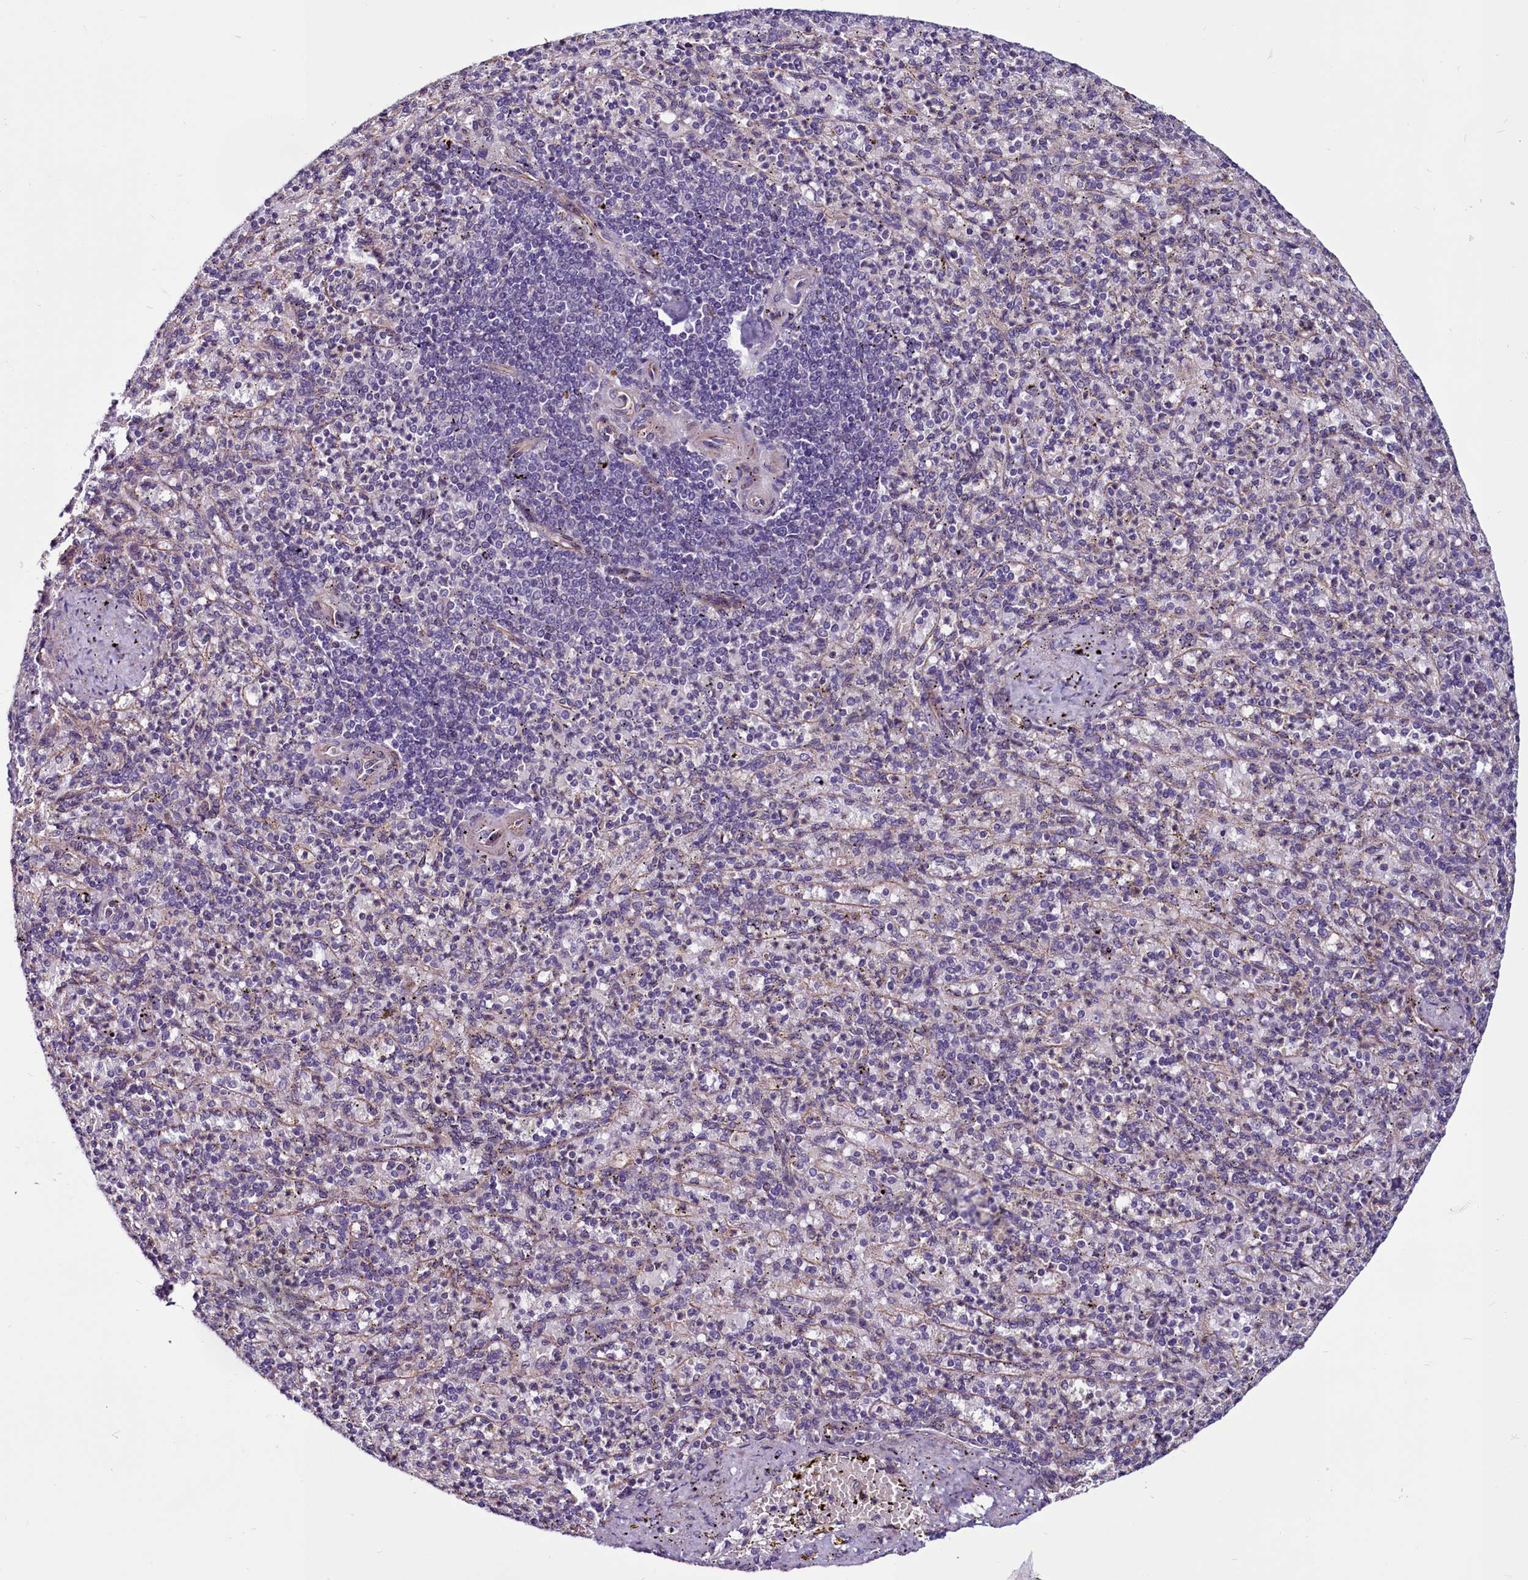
{"staining": {"intensity": "negative", "quantity": "none", "location": "none"}, "tissue": "spleen", "cell_type": "Cells in red pulp", "image_type": "normal", "snomed": [{"axis": "morphology", "description": "Normal tissue, NOS"}, {"axis": "topography", "description": "Spleen"}], "caption": "The micrograph demonstrates no significant staining in cells in red pulp of spleen.", "gene": "MCRIP1", "patient": {"sex": "female", "age": 74}}